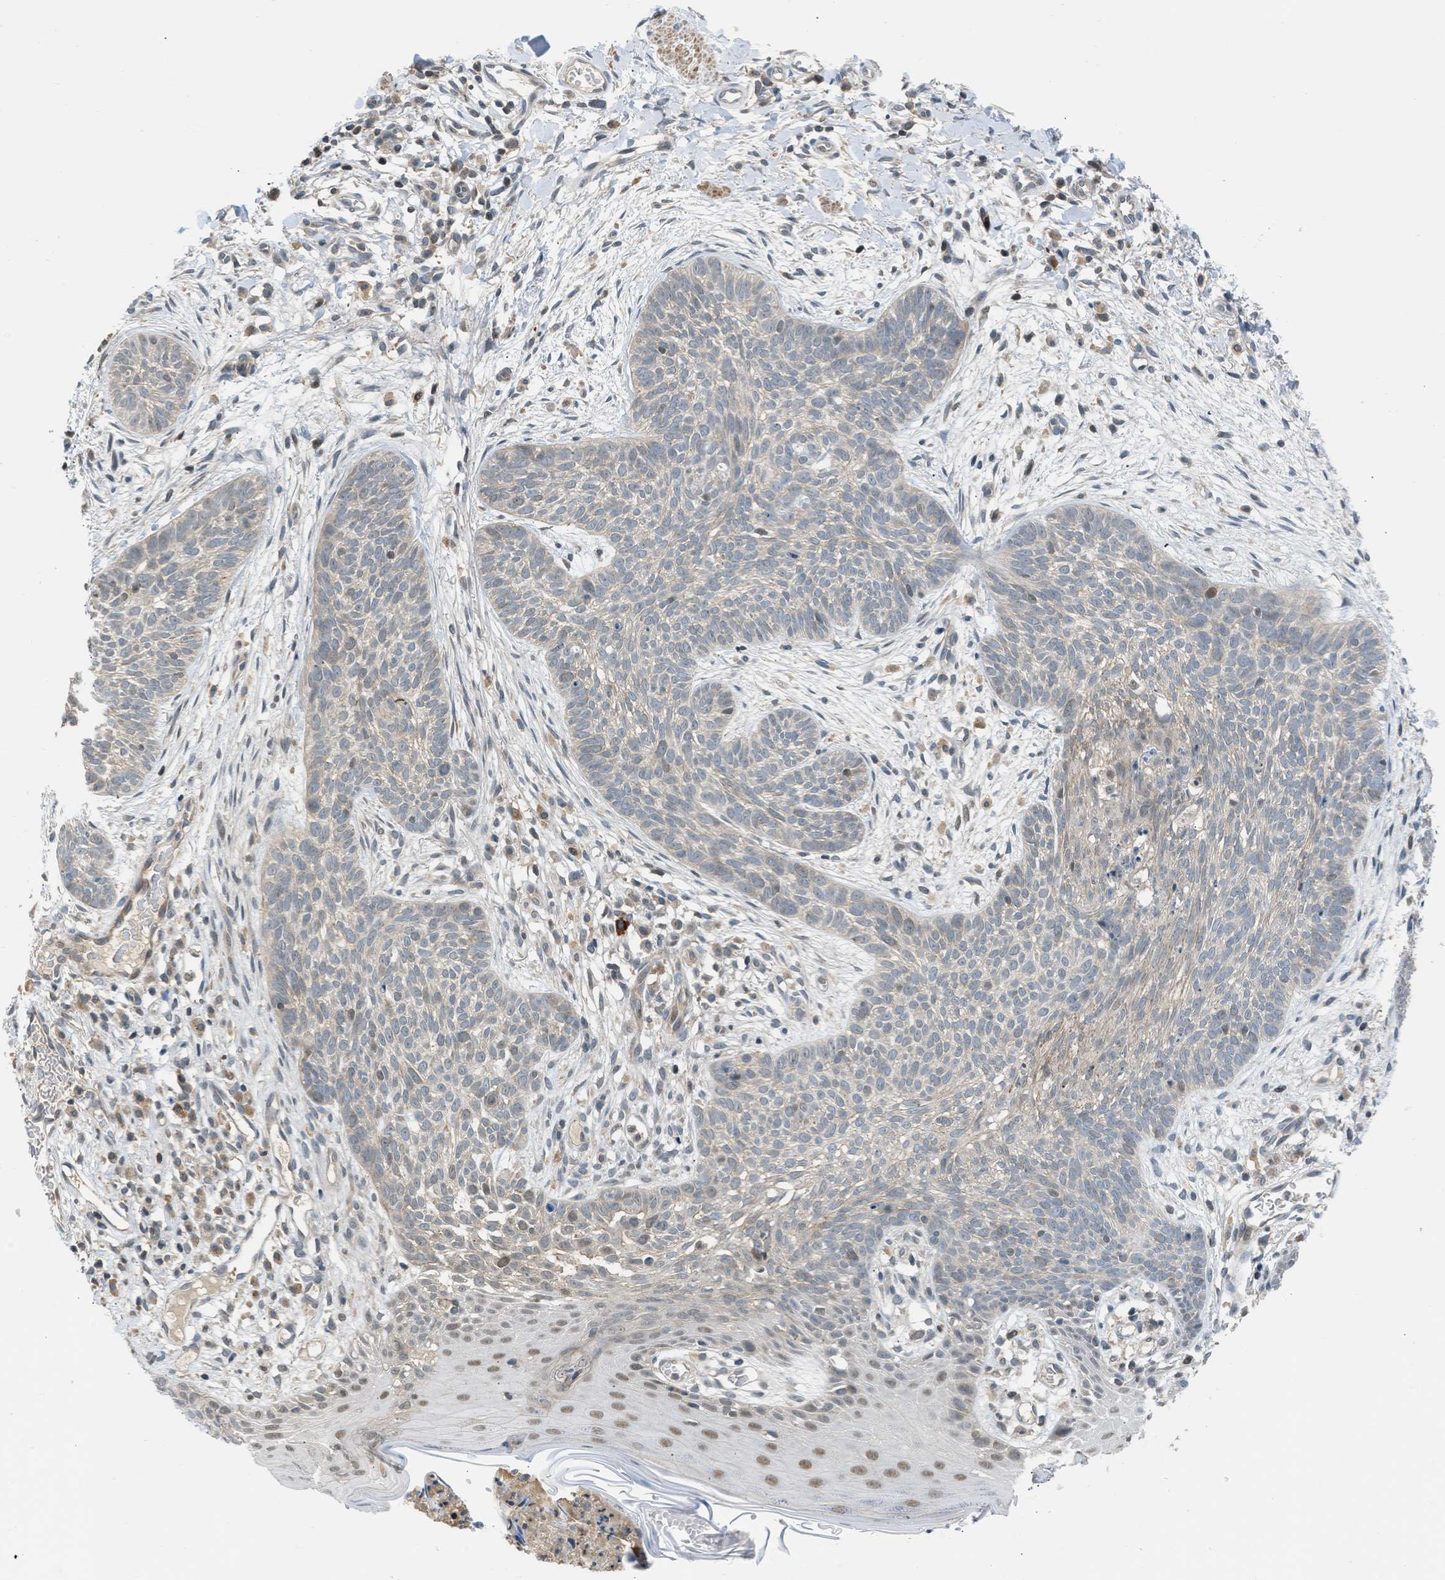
{"staining": {"intensity": "negative", "quantity": "none", "location": "none"}, "tissue": "skin cancer", "cell_type": "Tumor cells", "image_type": "cancer", "snomed": [{"axis": "morphology", "description": "Basal cell carcinoma"}, {"axis": "topography", "description": "Skin"}], "caption": "The histopathology image reveals no significant expression in tumor cells of skin cancer (basal cell carcinoma). (DAB immunohistochemistry (IHC) with hematoxylin counter stain).", "gene": "TTBK2", "patient": {"sex": "female", "age": 59}}